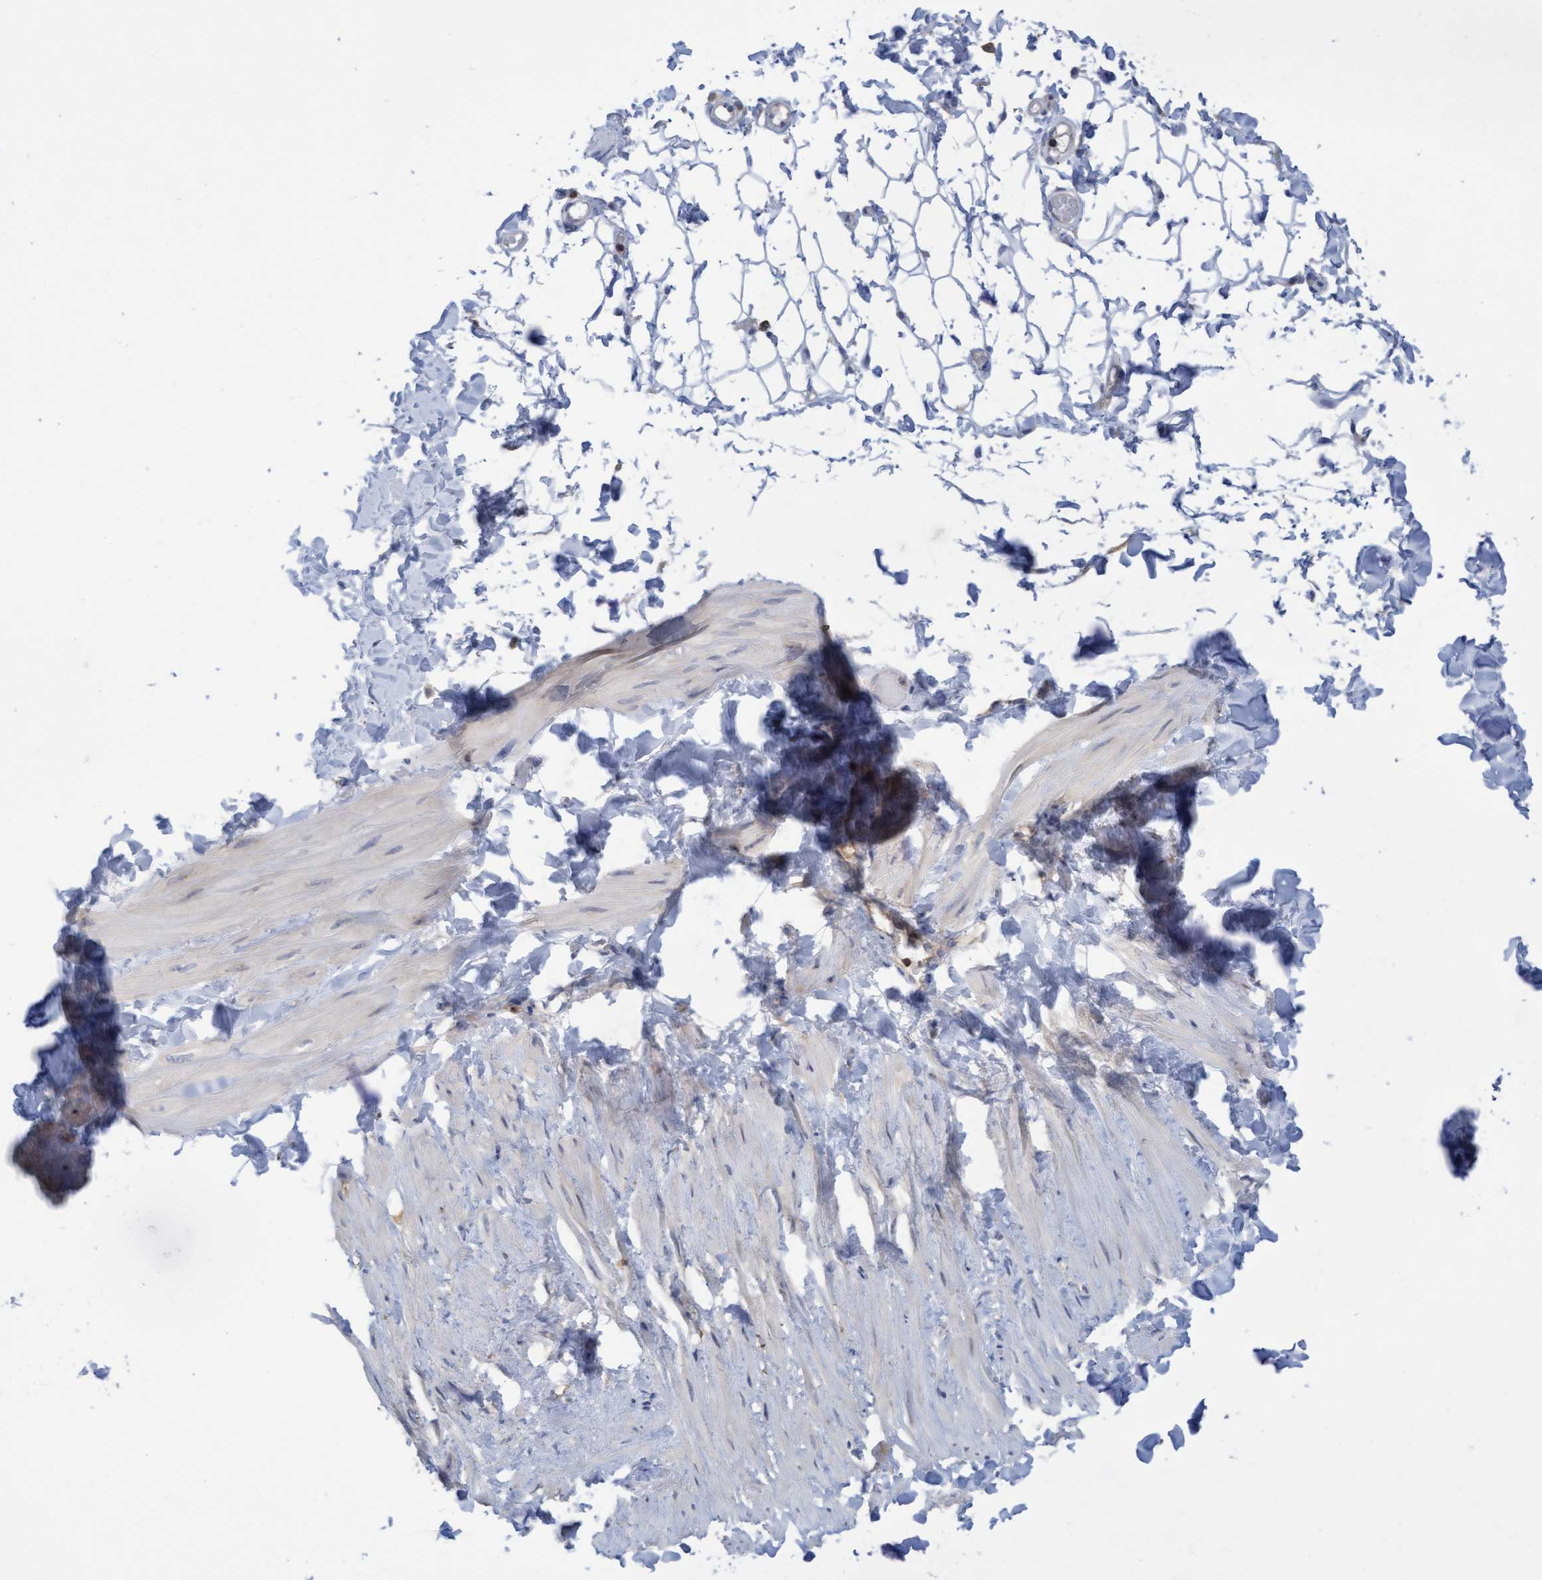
{"staining": {"intensity": "negative", "quantity": "none", "location": "none"}, "tissue": "adipose tissue", "cell_type": "Adipocytes", "image_type": "normal", "snomed": [{"axis": "morphology", "description": "Normal tissue, NOS"}, {"axis": "topography", "description": "Adipose tissue"}, {"axis": "topography", "description": "Vascular tissue"}, {"axis": "topography", "description": "Peripheral nerve tissue"}], "caption": "Benign adipose tissue was stained to show a protein in brown. There is no significant expression in adipocytes. (DAB immunohistochemistry, high magnification).", "gene": "FNBP1", "patient": {"sex": "male", "age": 25}}